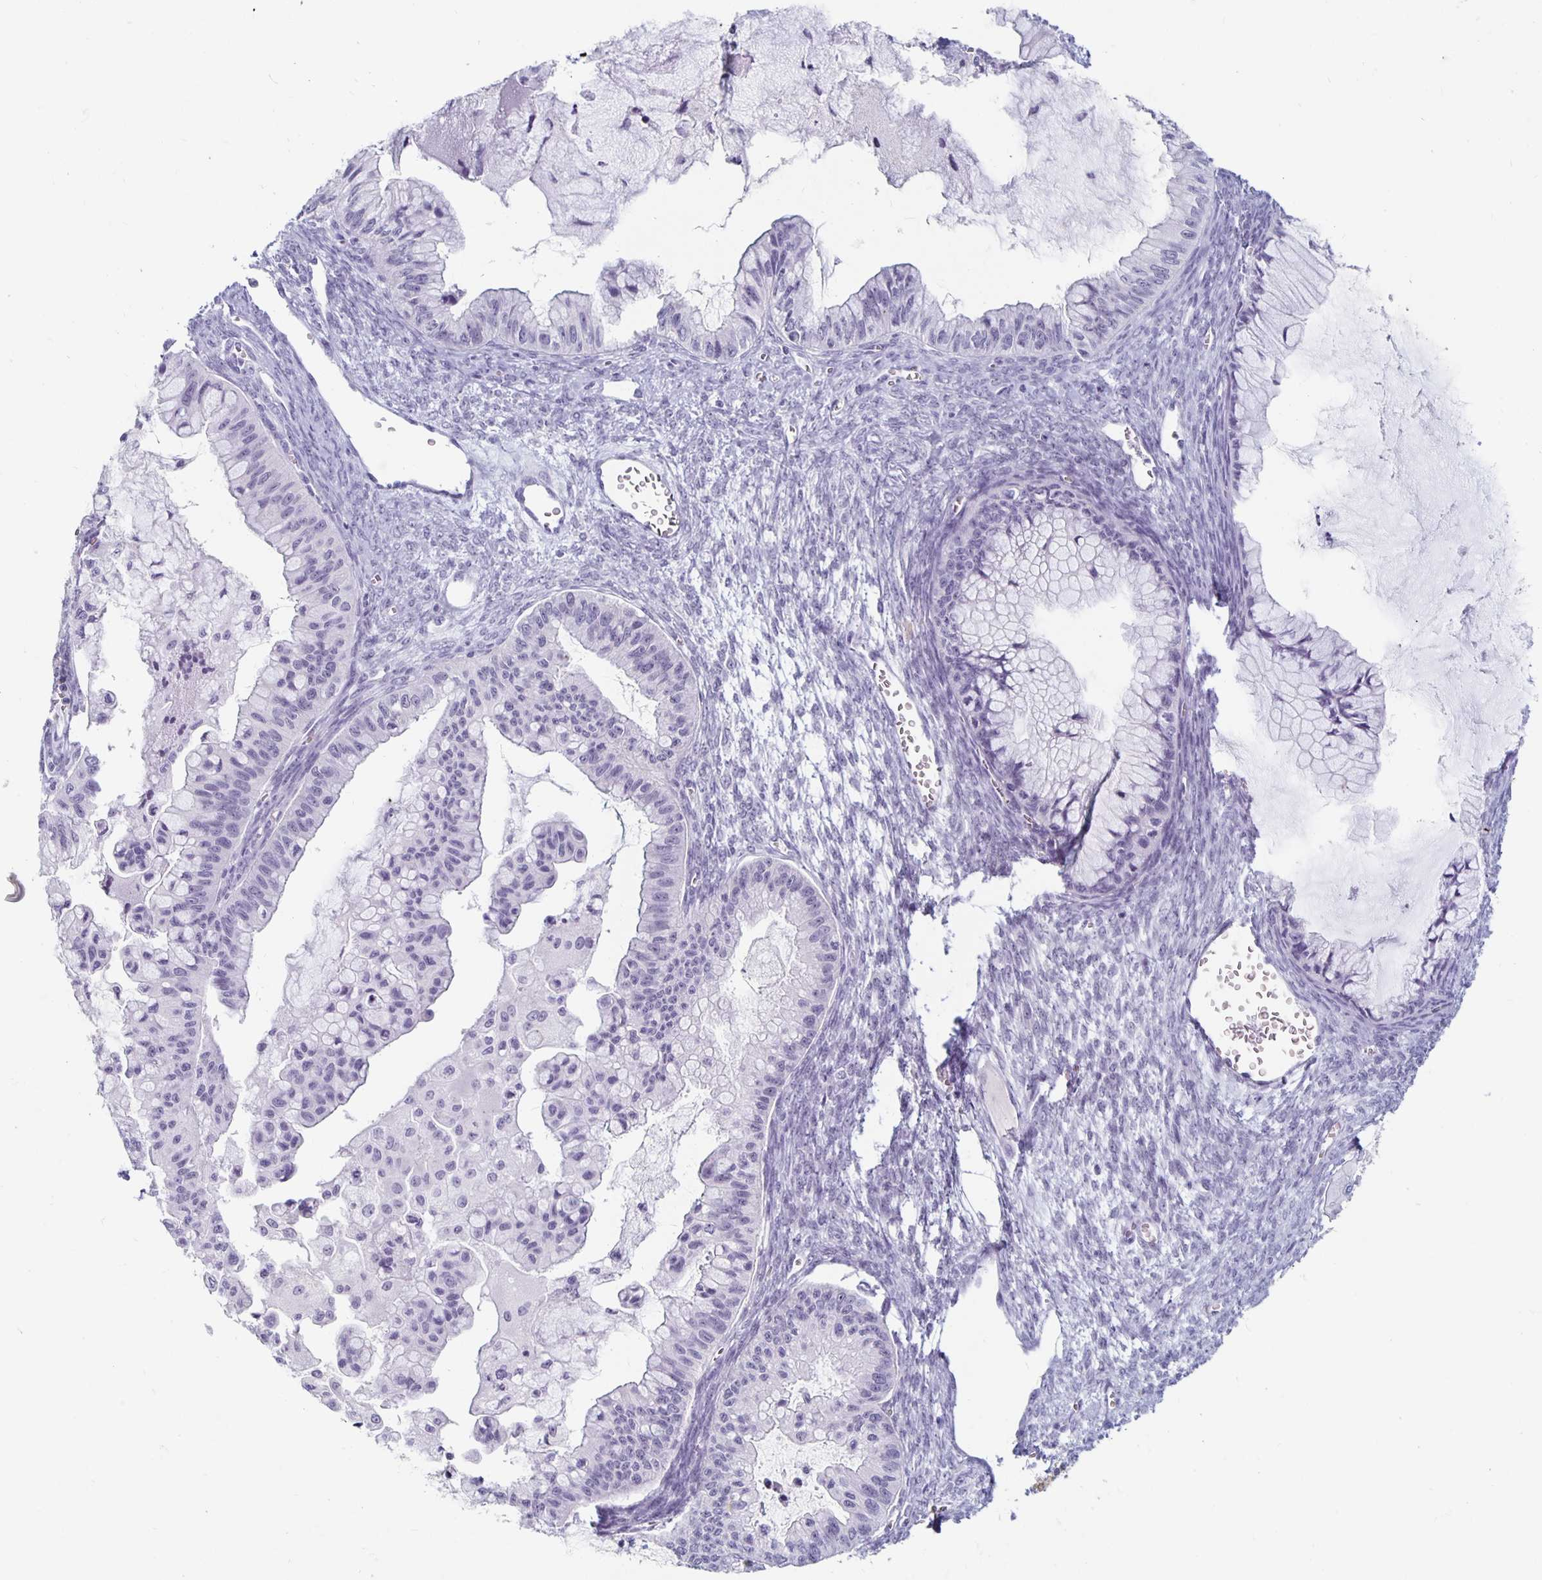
{"staining": {"intensity": "negative", "quantity": "none", "location": "none"}, "tissue": "ovarian cancer", "cell_type": "Tumor cells", "image_type": "cancer", "snomed": [{"axis": "morphology", "description": "Cystadenocarcinoma, mucinous, NOS"}, {"axis": "topography", "description": "Ovary"}], "caption": "A photomicrograph of human ovarian mucinous cystadenocarcinoma is negative for staining in tumor cells.", "gene": "KCNQ2", "patient": {"sex": "female", "age": 72}}